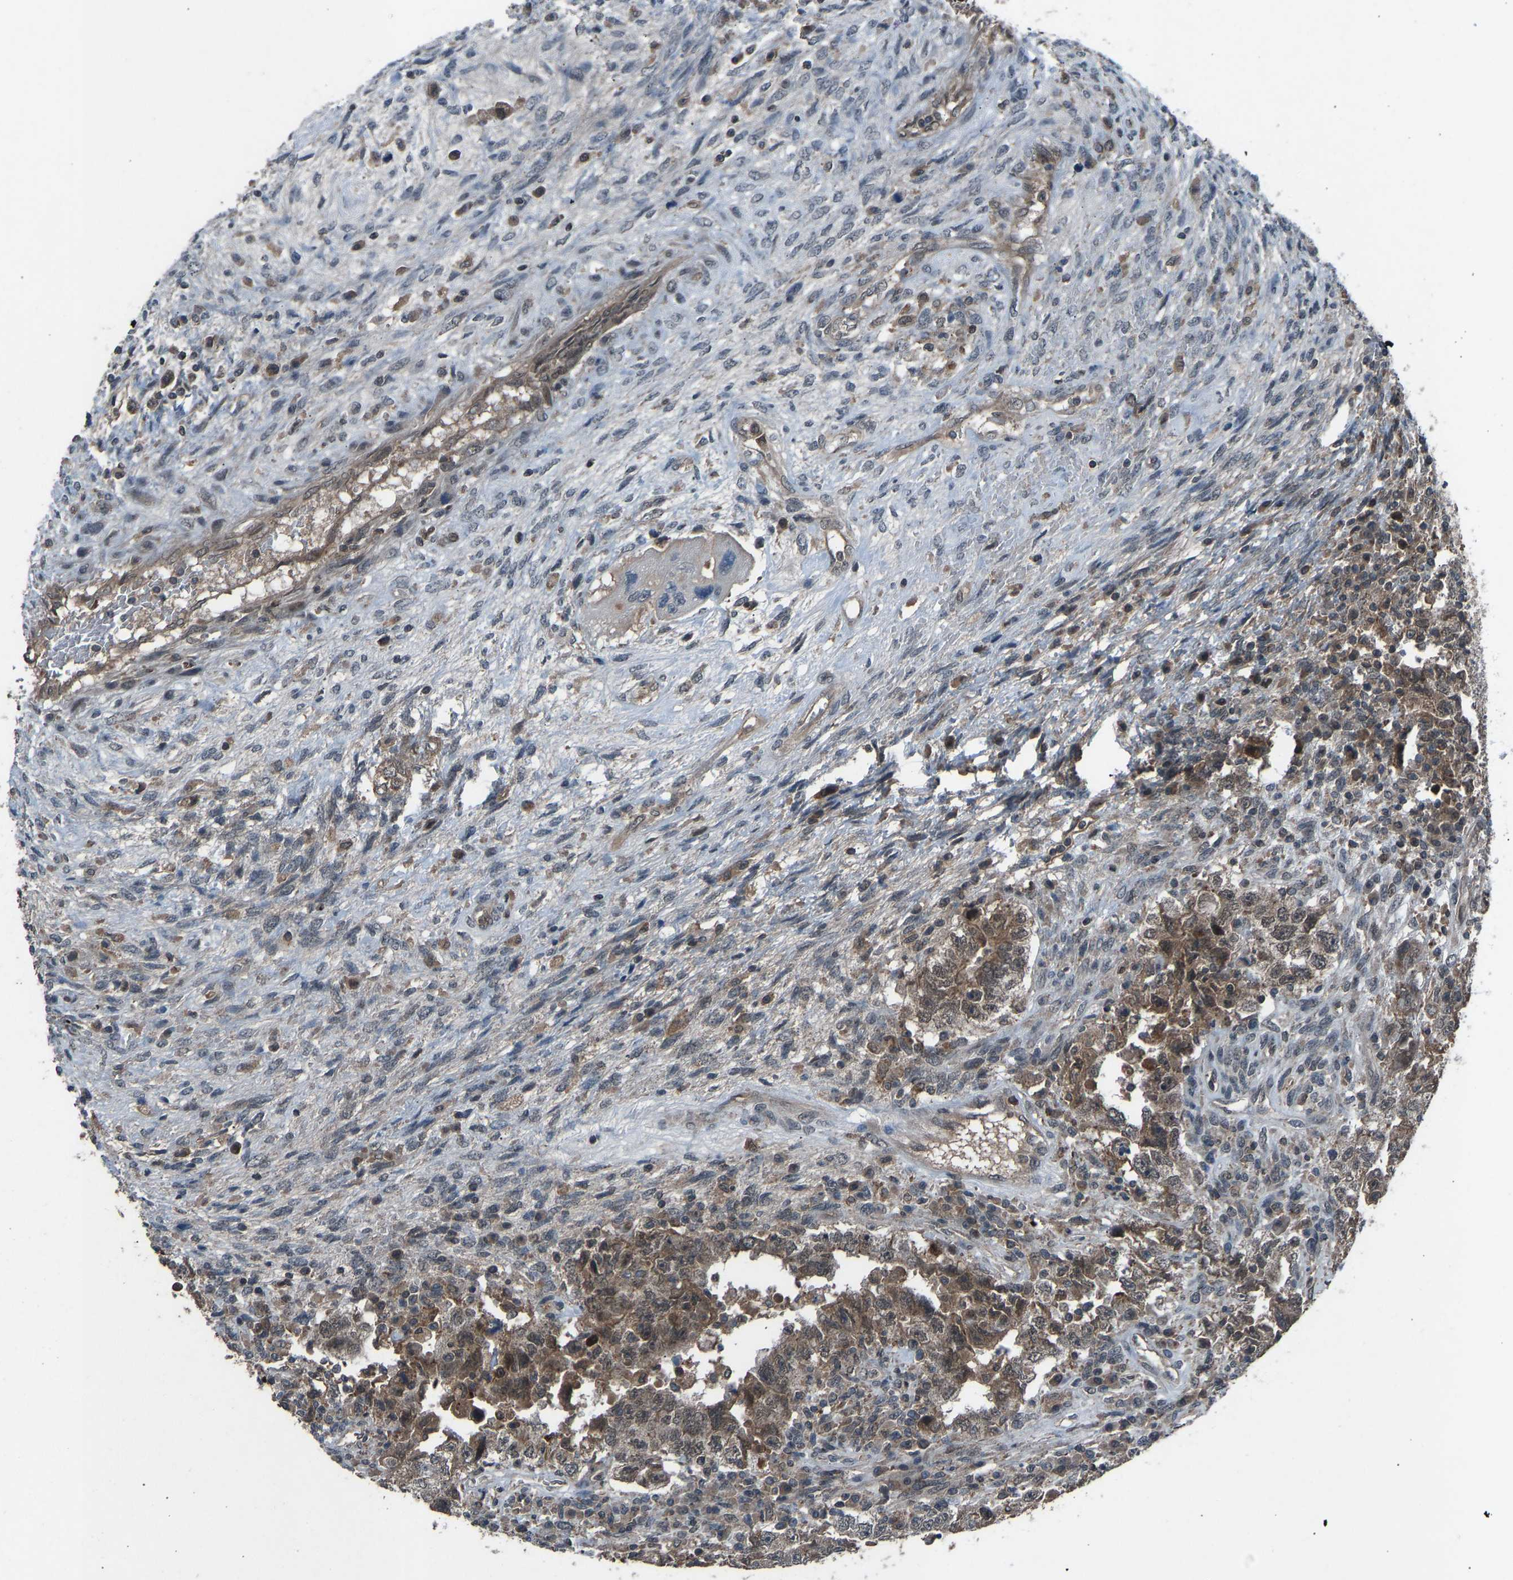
{"staining": {"intensity": "moderate", "quantity": ">75%", "location": "cytoplasmic/membranous"}, "tissue": "testis cancer", "cell_type": "Tumor cells", "image_type": "cancer", "snomed": [{"axis": "morphology", "description": "Carcinoma, Embryonal, NOS"}, {"axis": "topography", "description": "Testis"}], "caption": "Testis cancer (embryonal carcinoma) stained with DAB (3,3'-diaminobenzidine) IHC reveals medium levels of moderate cytoplasmic/membranous staining in approximately >75% of tumor cells. Immunohistochemistry (ihc) stains the protein in brown and the nuclei are stained blue.", "gene": "SLC43A1", "patient": {"sex": "male", "age": 26}}